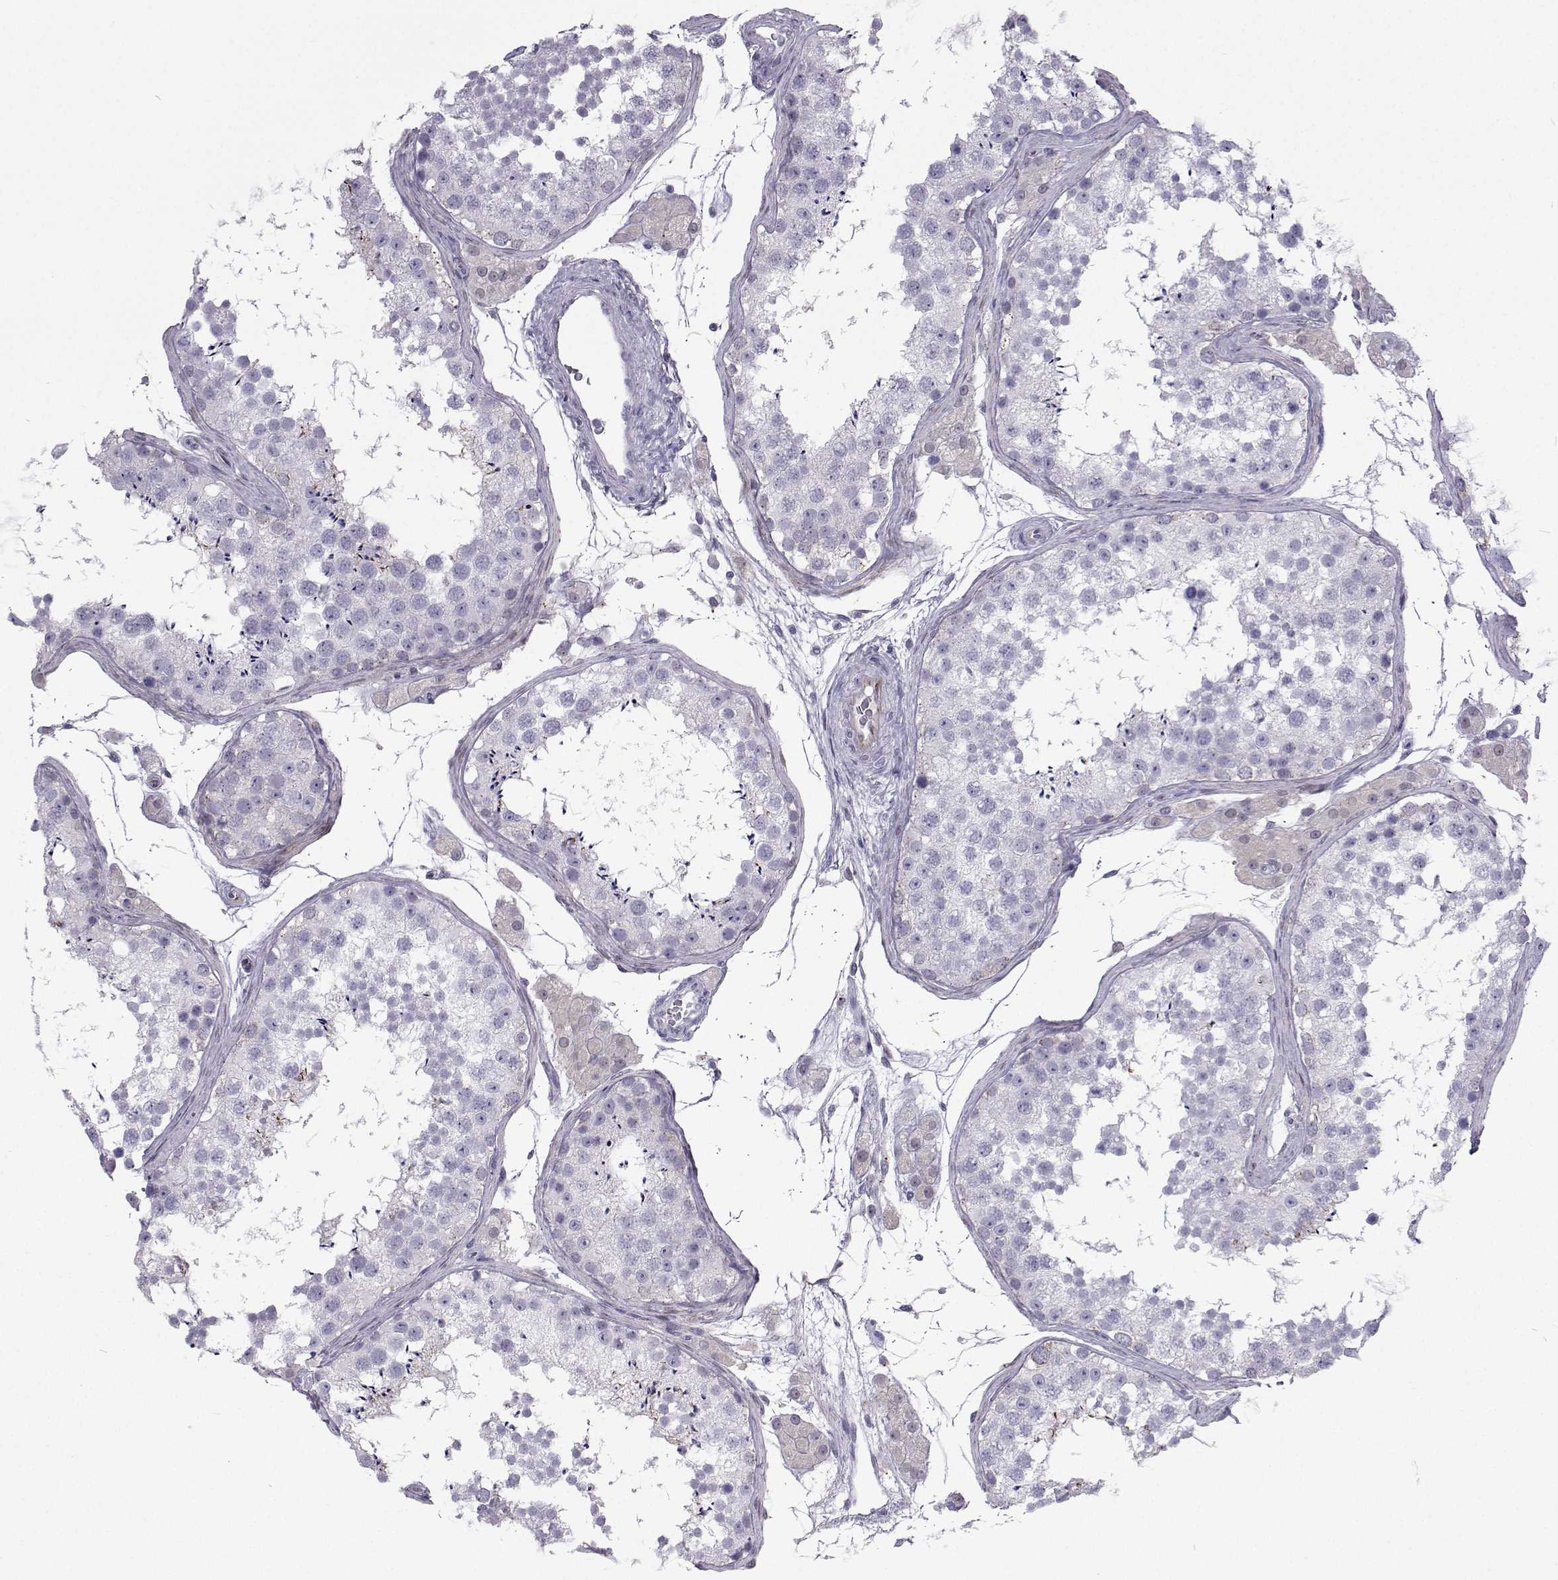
{"staining": {"intensity": "negative", "quantity": "none", "location": "none"}, "tissue": "testis", "cell_type": "Cells in seminiferous ducts", "image_type": "normal", "snomed": [{"axis": "morphology", "description": "Normal tissue, NOS"}, {"axis": "topography", "description": "Testis"}], "caption": "A photomicrograph of human testis is negative for staining in cells in seminiferous ducts. (Brightfield microscopy of DAB (3,3'-diaminobenzidine) IHC at high magnification).", "gene": "GALM", "patient": {"sex": "male", "age": 41}}